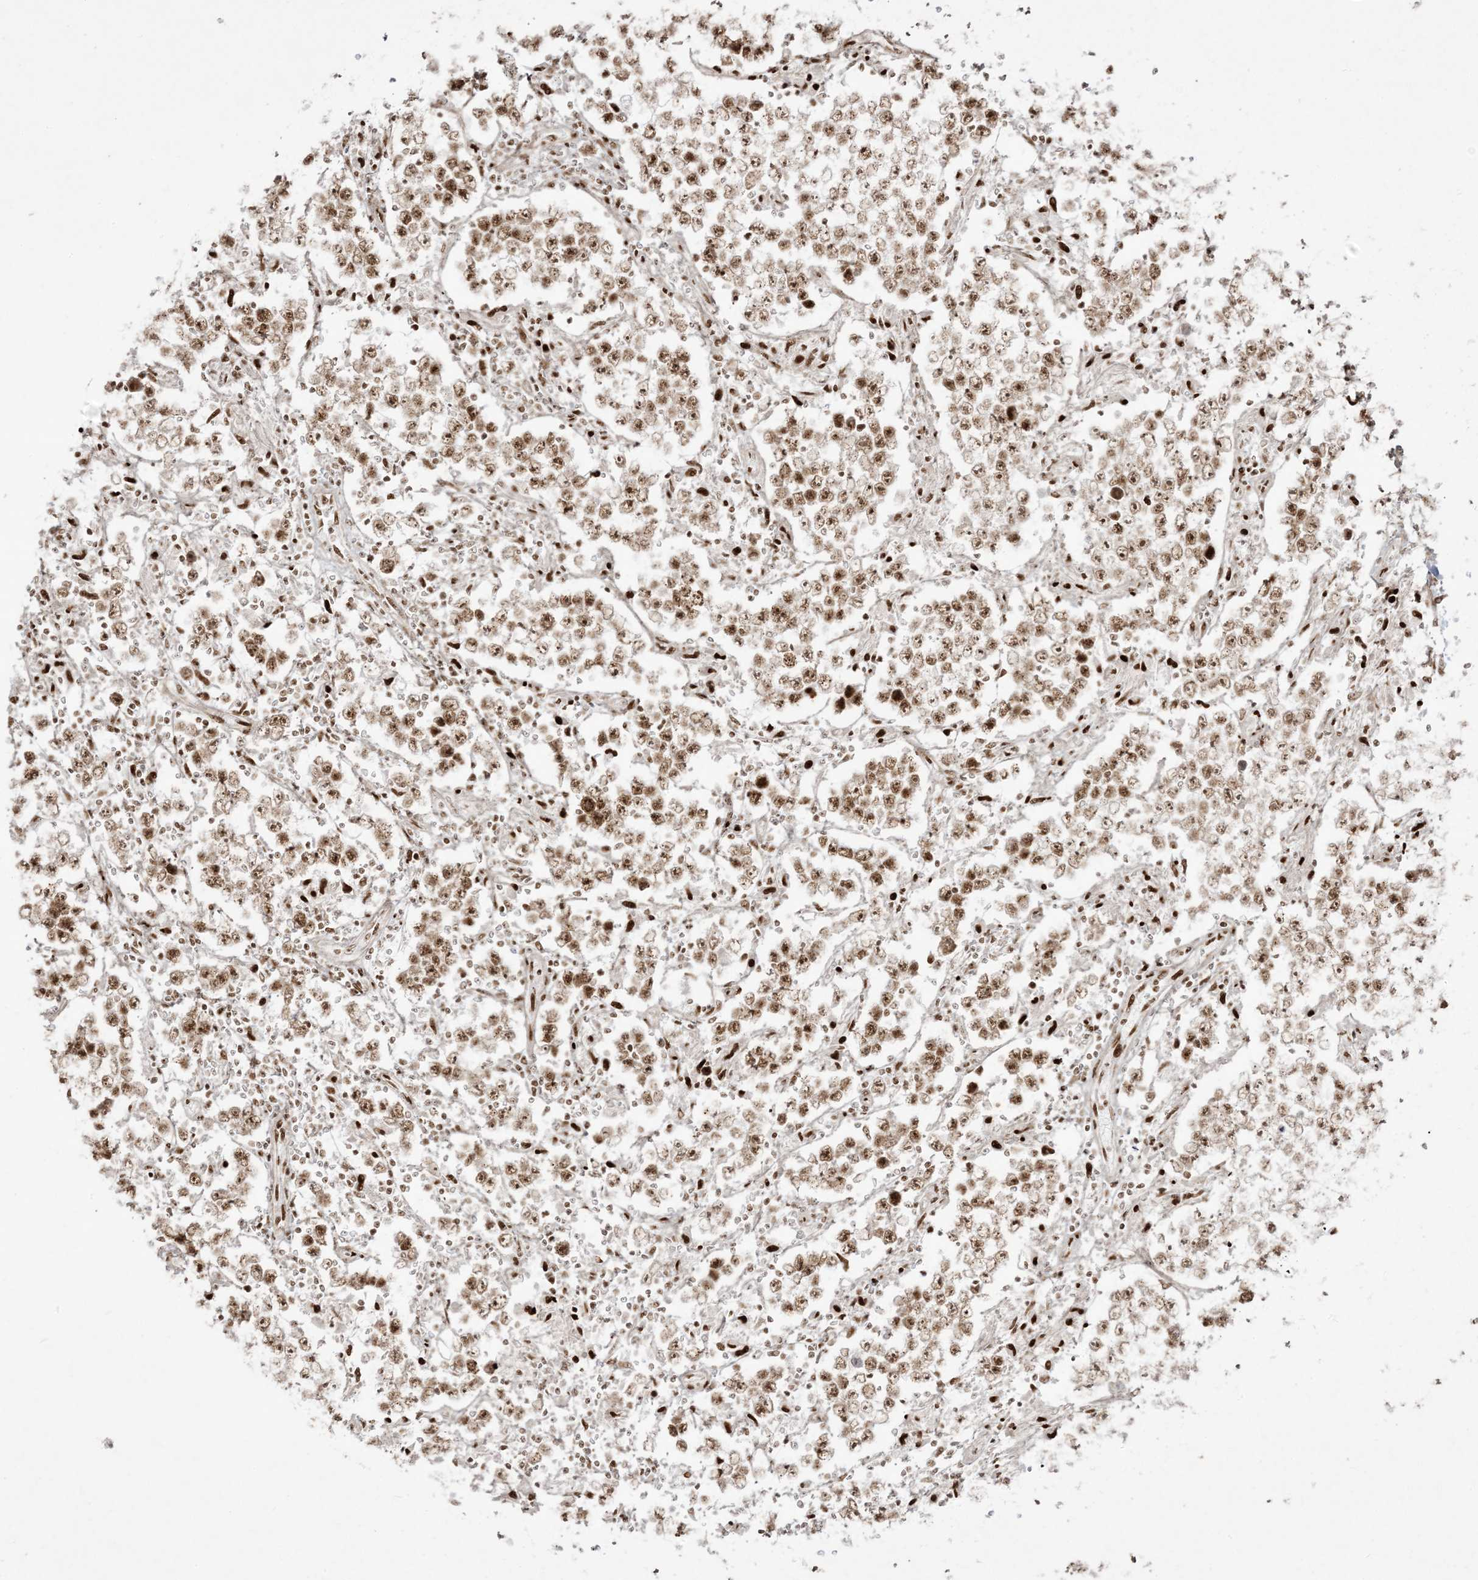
{"staining": {"intensity": "moderate", "quantity": ">75%", "location": "nuclear"}, "tissue": "testis cancer", "cell_type": "Tumor cells", "image_type": "cancer", "snomed": [{"axis": "morphology", "description": "Normal tissue, NOS"}, {"axis": "morphology", "description": "Urothelial carcinoma, High grade"}, {"axis": "morphology", "description": "Seminoma, NOS"}, {"axis": "morphology", "description": "Carcinoma, Embryonal, NOS"}, {"axis": "topography", "description": "Urinary bladder"}, {"axis": "topography", "description": "Testis"}], "caption": "Protein expression analysis of human high-grade urothelial carcinoma (testis) reveals moderate nuclear staining in approximately >75% of tumor cells.", "gene": "RBM10", "patient": {"sex": "male", "age": 41}}